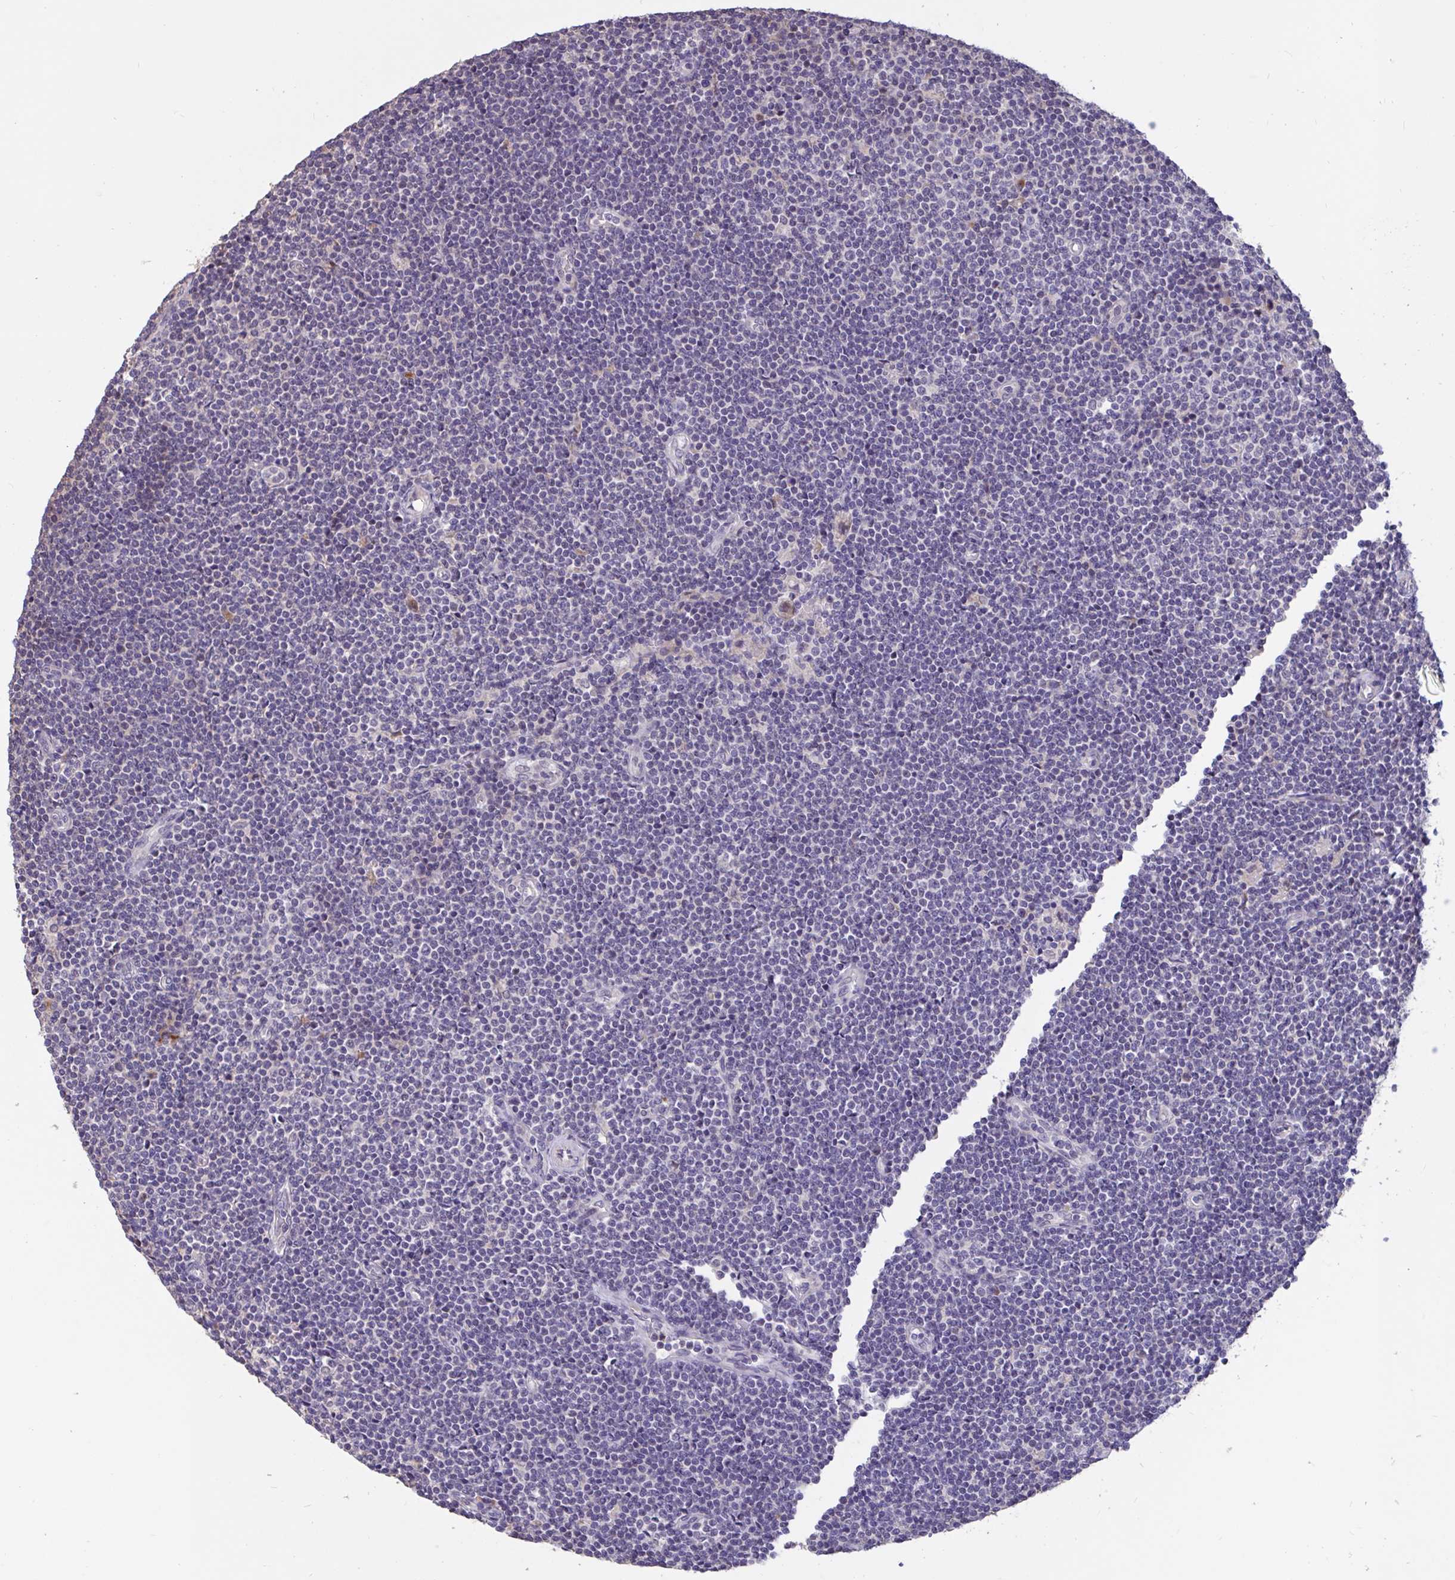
{"staining": {"intensity": "negative", "quantity": "none", "location": "none"}, "tissue": "lymphoma", "cell_type": "Tumor cells", "image_type": "cancer", "snomed": [{"axis": "morphology", "description": "Malignant lymphoma, non-Hodgkin's type, Low grade"}, {"axis": "topography", "description": "Lymph node"}], "caption": "Malignant lymphoma, non-Hodgkin's type (low-grade) stained for a protein using immunohistochemistry exhibits no staining tumor cells.", "gene": "DDX39A", "patient": {"sex": "male", "age": 48}}